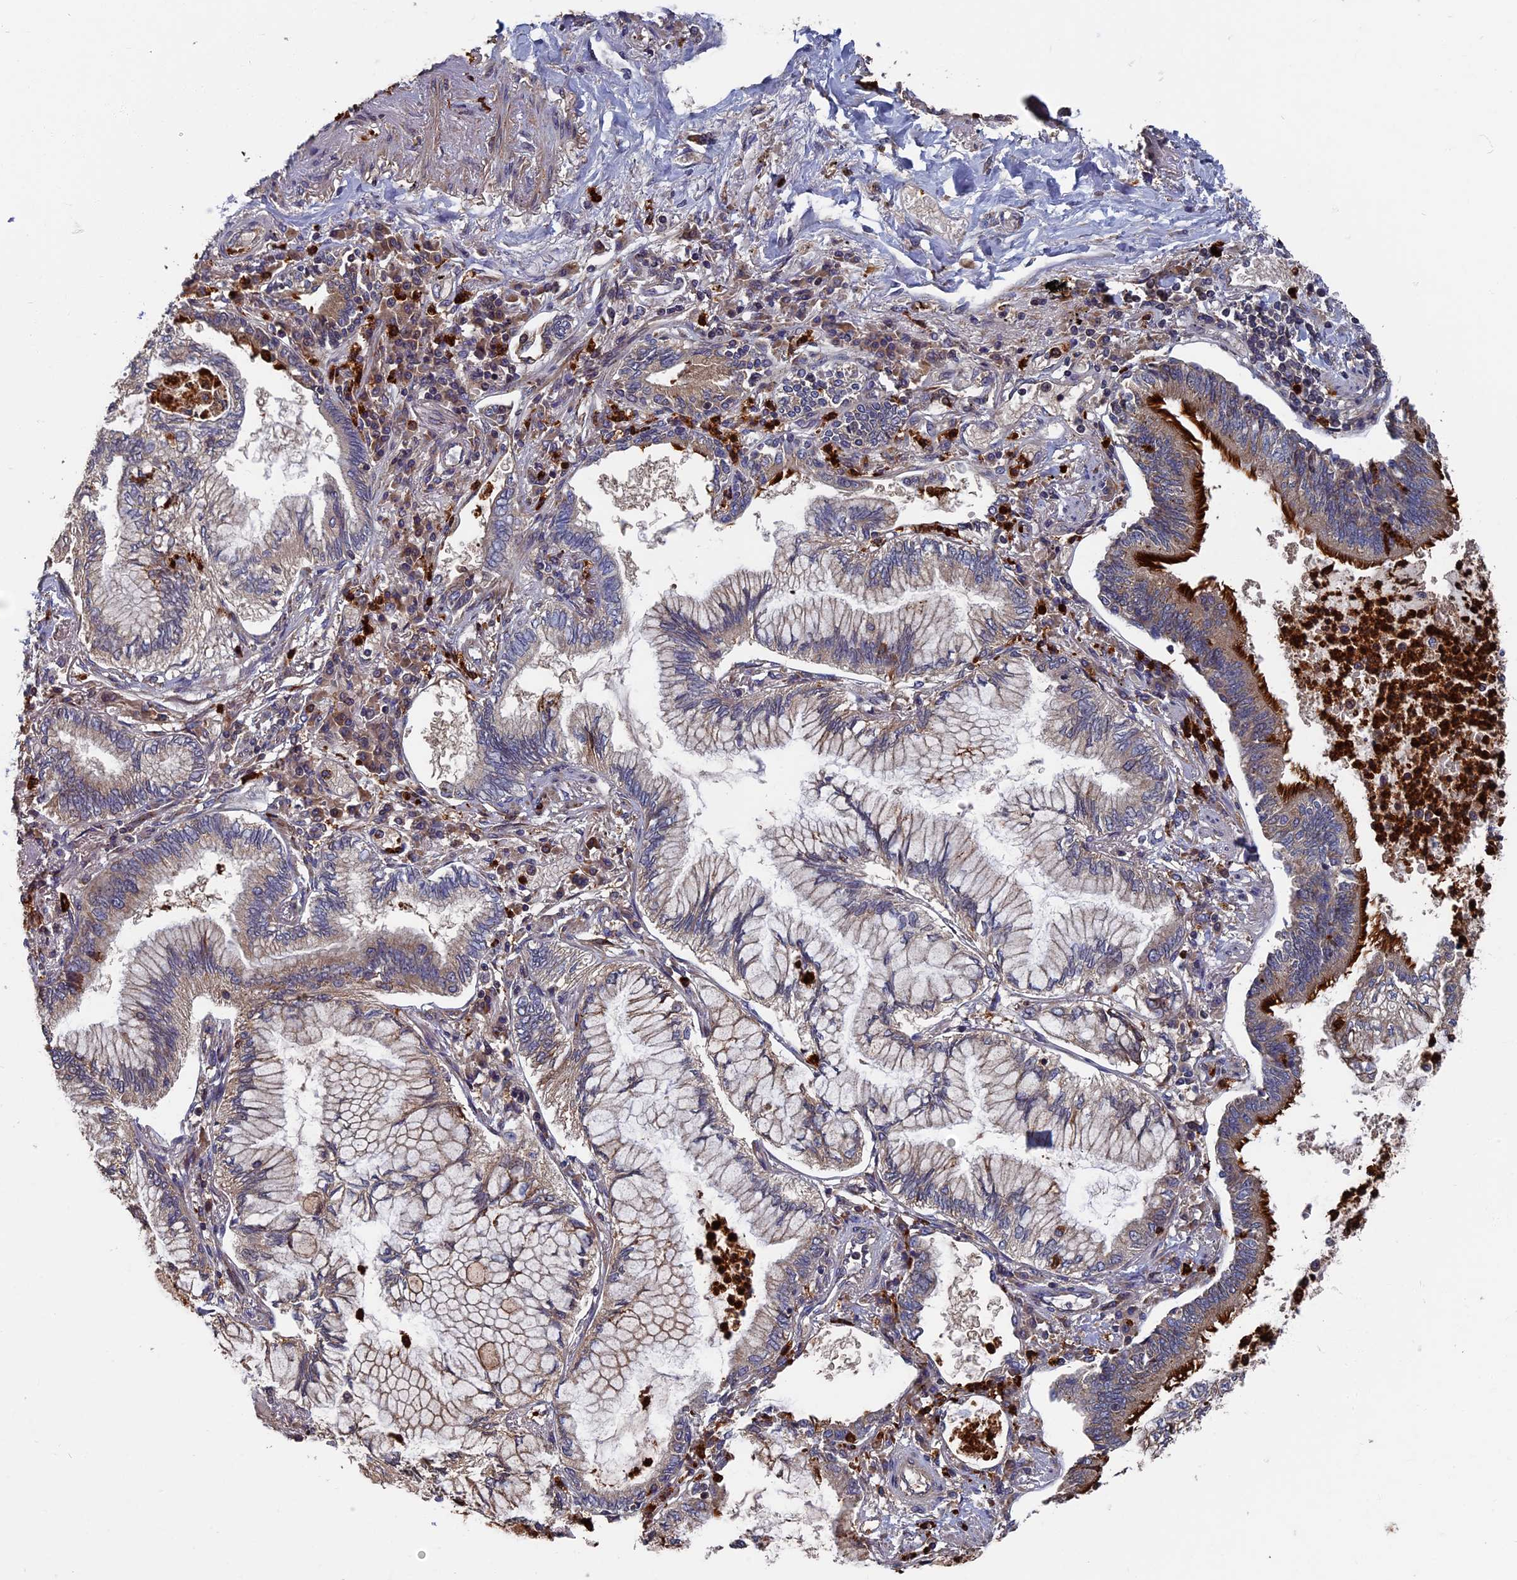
{"staining": {"intensity": "weak", "quantity": "25%-75%", "location": "cytoplasmic/membranous"}, "tissue": "lung cancer", "cell_type": "Tumor cells", "image_type": "cancer", "snomed": [{"axis": "morphology", "description": "Adenocarcinoma, NOS"}, {"axis": "topography", "description": "Lung"}], "caption": "Protein staining of lung adenocarcinoma tissue reveals weak cytoplasmic/membranous expression in approximately 25%-75% of tumor cells.", "gene": "TNK2", "patient": {"sex": "female", "age": 70}}